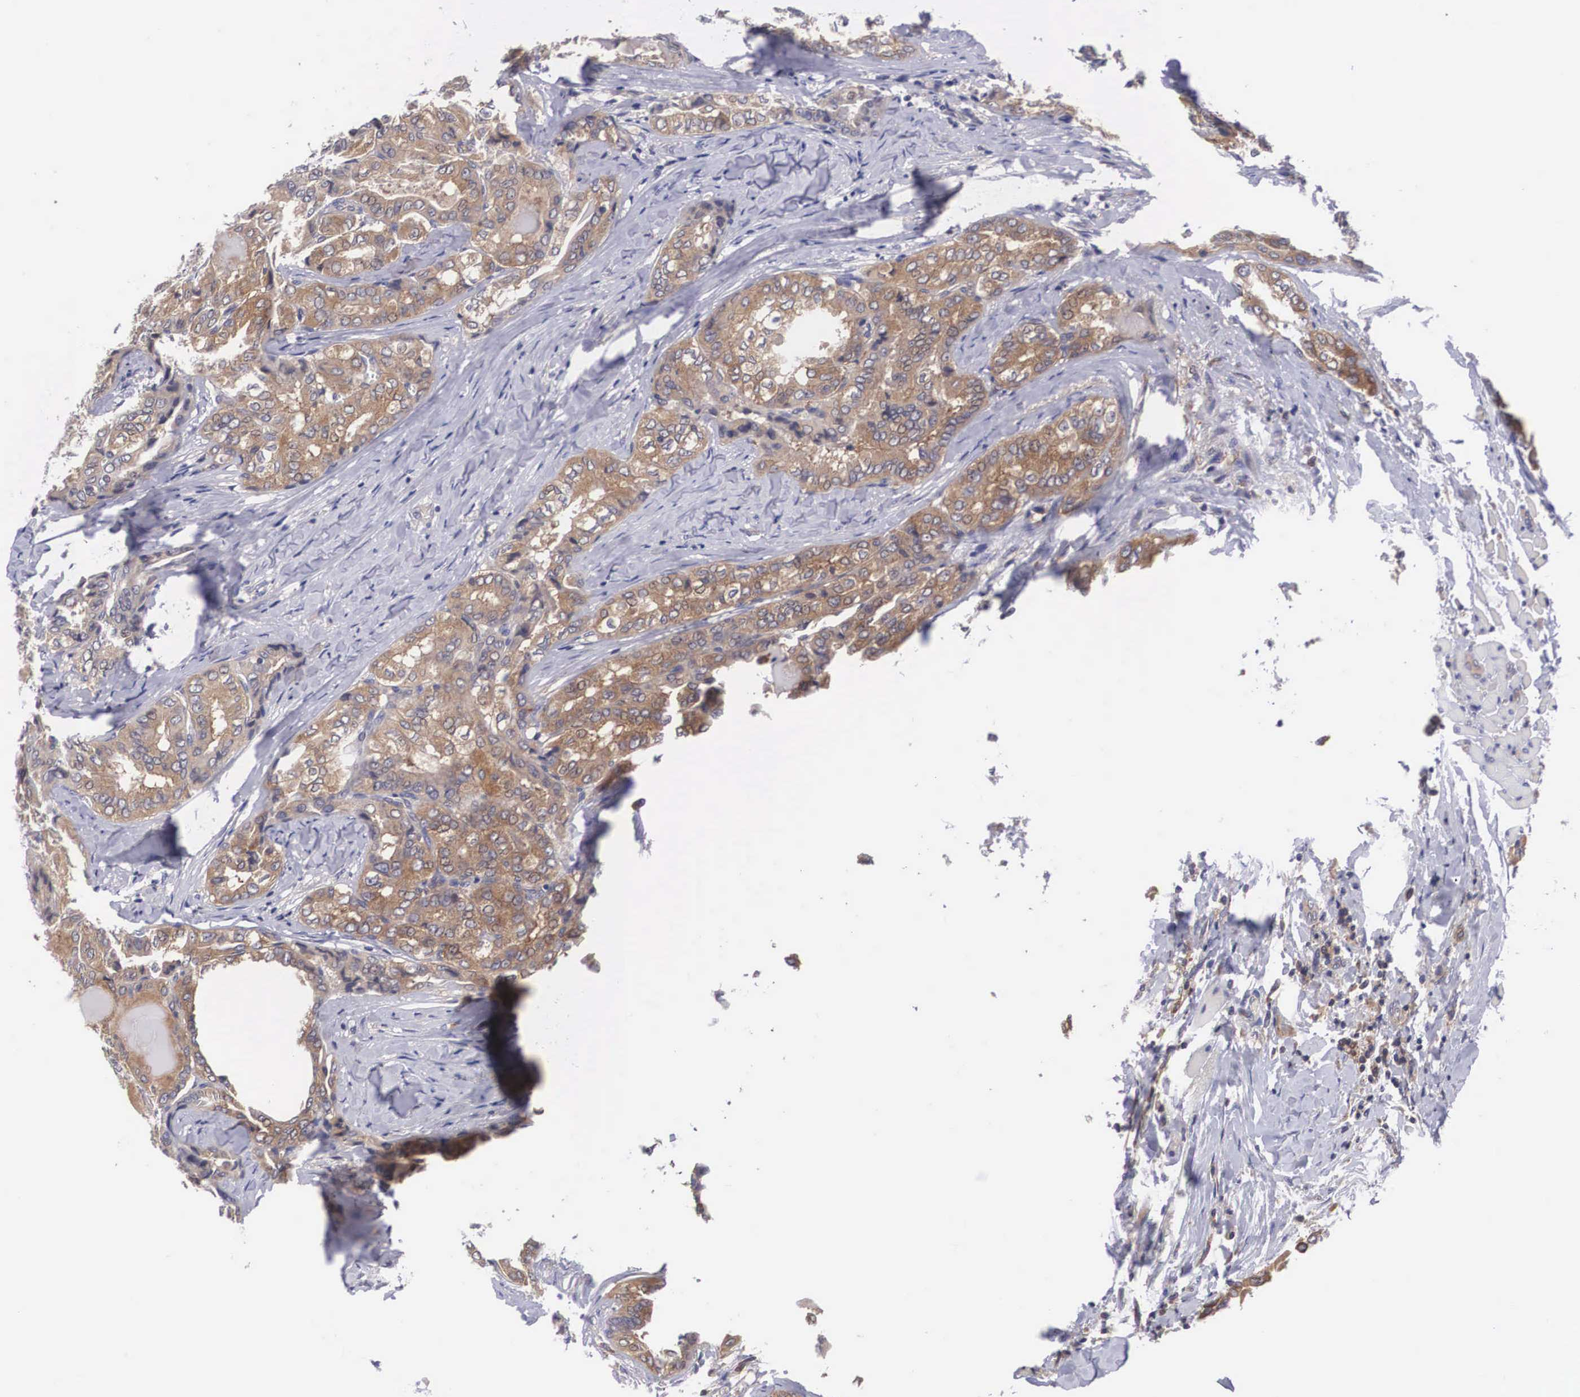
{"staining": {"intensity": "moderate", "quantity": ">75%", "location": "cytoplasmic/membranous"}, "tissue": "thyroid cancer", "cell_type": "Tumor cells", "image_type": "cancer", "snomed": [{"axis": "morphology", "description": "Papillary adenocarcinoma, NOS"}, {"axis": "topography", "description": "Thyroid gland"}], "caption": "This micrograph reveals immunohistochemistry staining of human papillary adenocarcinoma (thyroid), with medium moderate cytoplasmic/membranous staining in approximately >75% of tumor cells.", "gene": "GRIPAP1", "patient": {"sex": "female", "age": 71}}